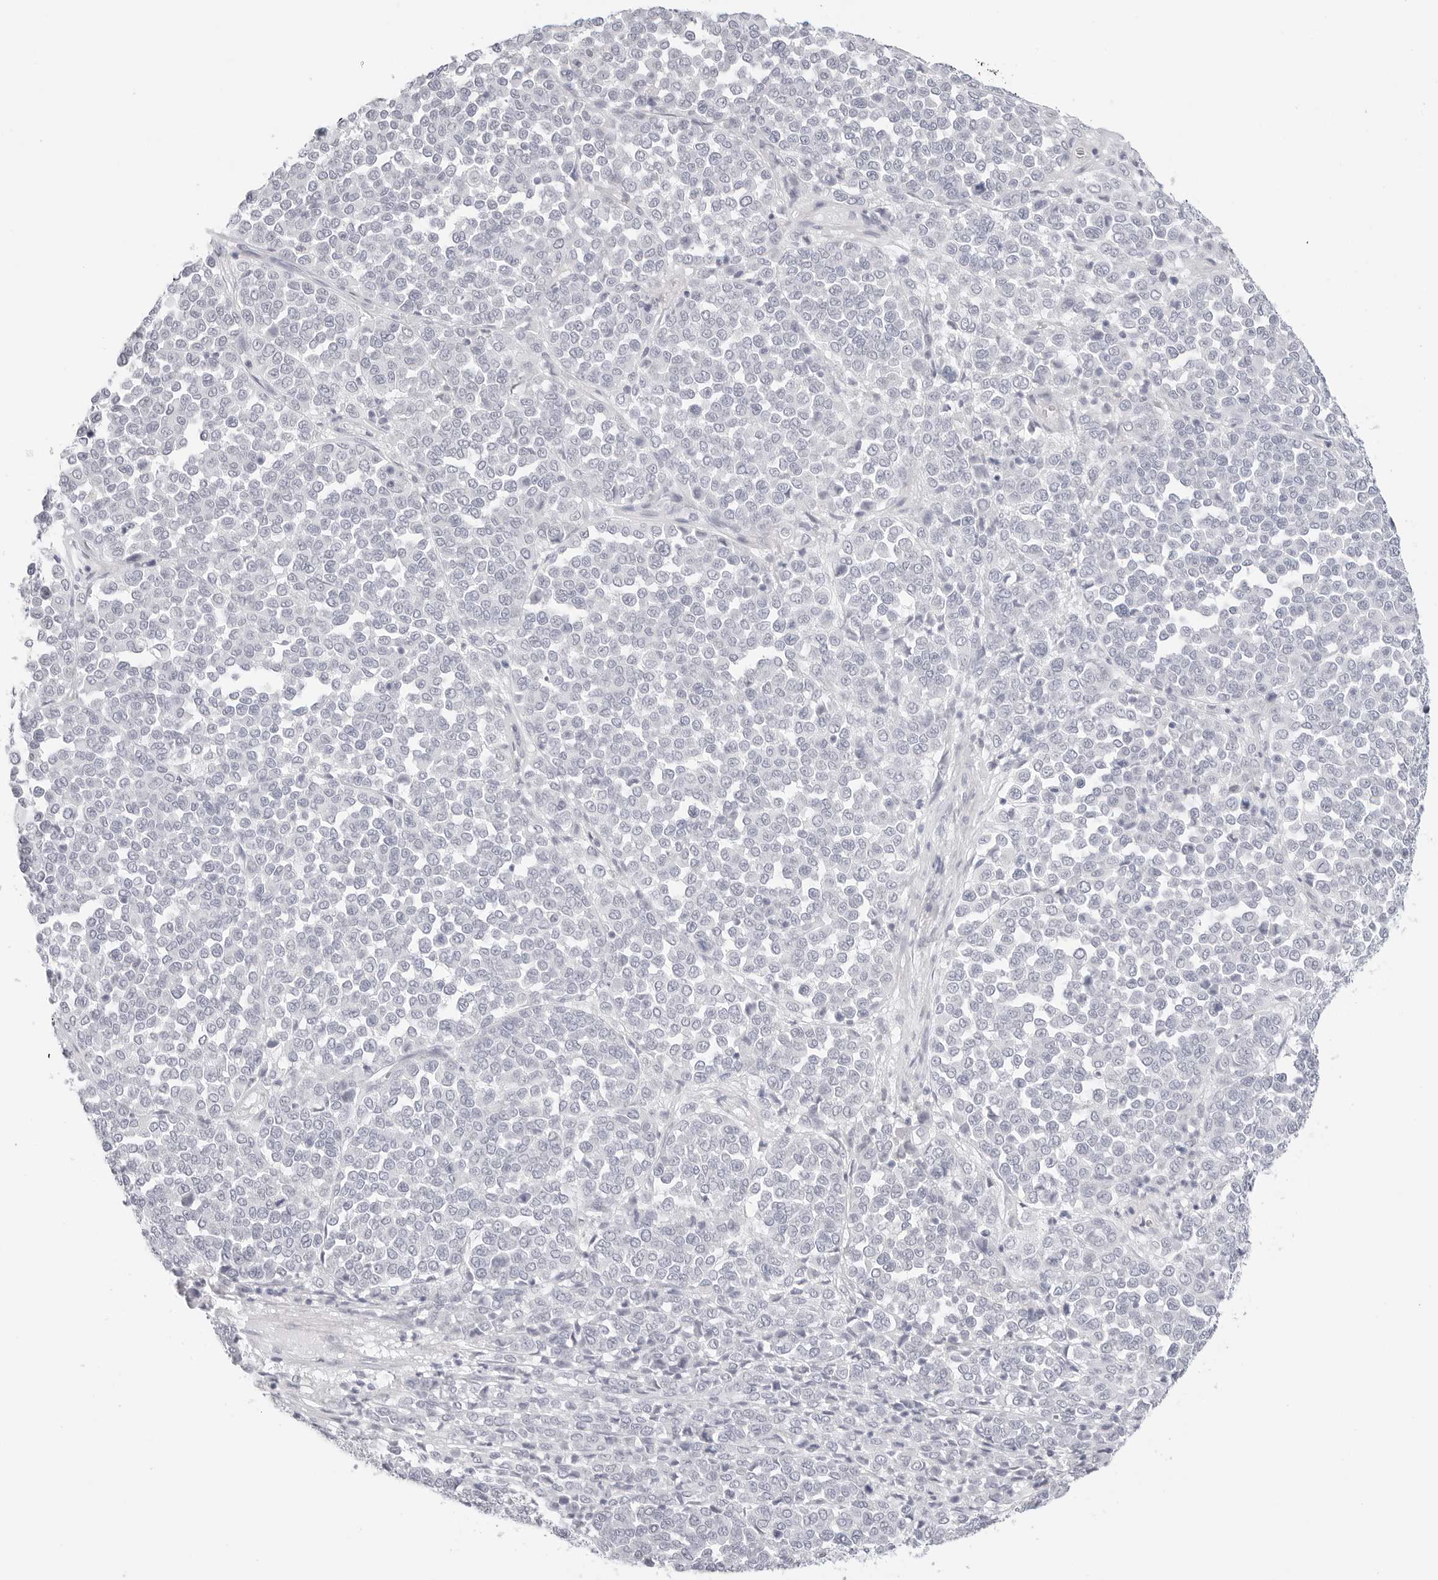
{"staining": {"intensity": "negative", "quantity": "none", "location": "none"}, "tissue": "melanoma", "cell_type": "Tumor cells", "image_type": "cancer", "snomed": [{"axis": "morphology", "description": "Malignant melanoma, Metastatic site"}, {"axis": "topography", "description": "Pancreas"}], "caption": "DAB immunohistochemical staining of human melanoma displays no significant positivity in tumor cells. The staining was performed using DAB (3,3'-diaminobenzidine) to visualize the protein expression in brown, while the nuclei were stained in blue with hematoxylin (Magnification: 20x).", "gene": "HMGCS2", "patient": {"sex": "female", "age": 30}}